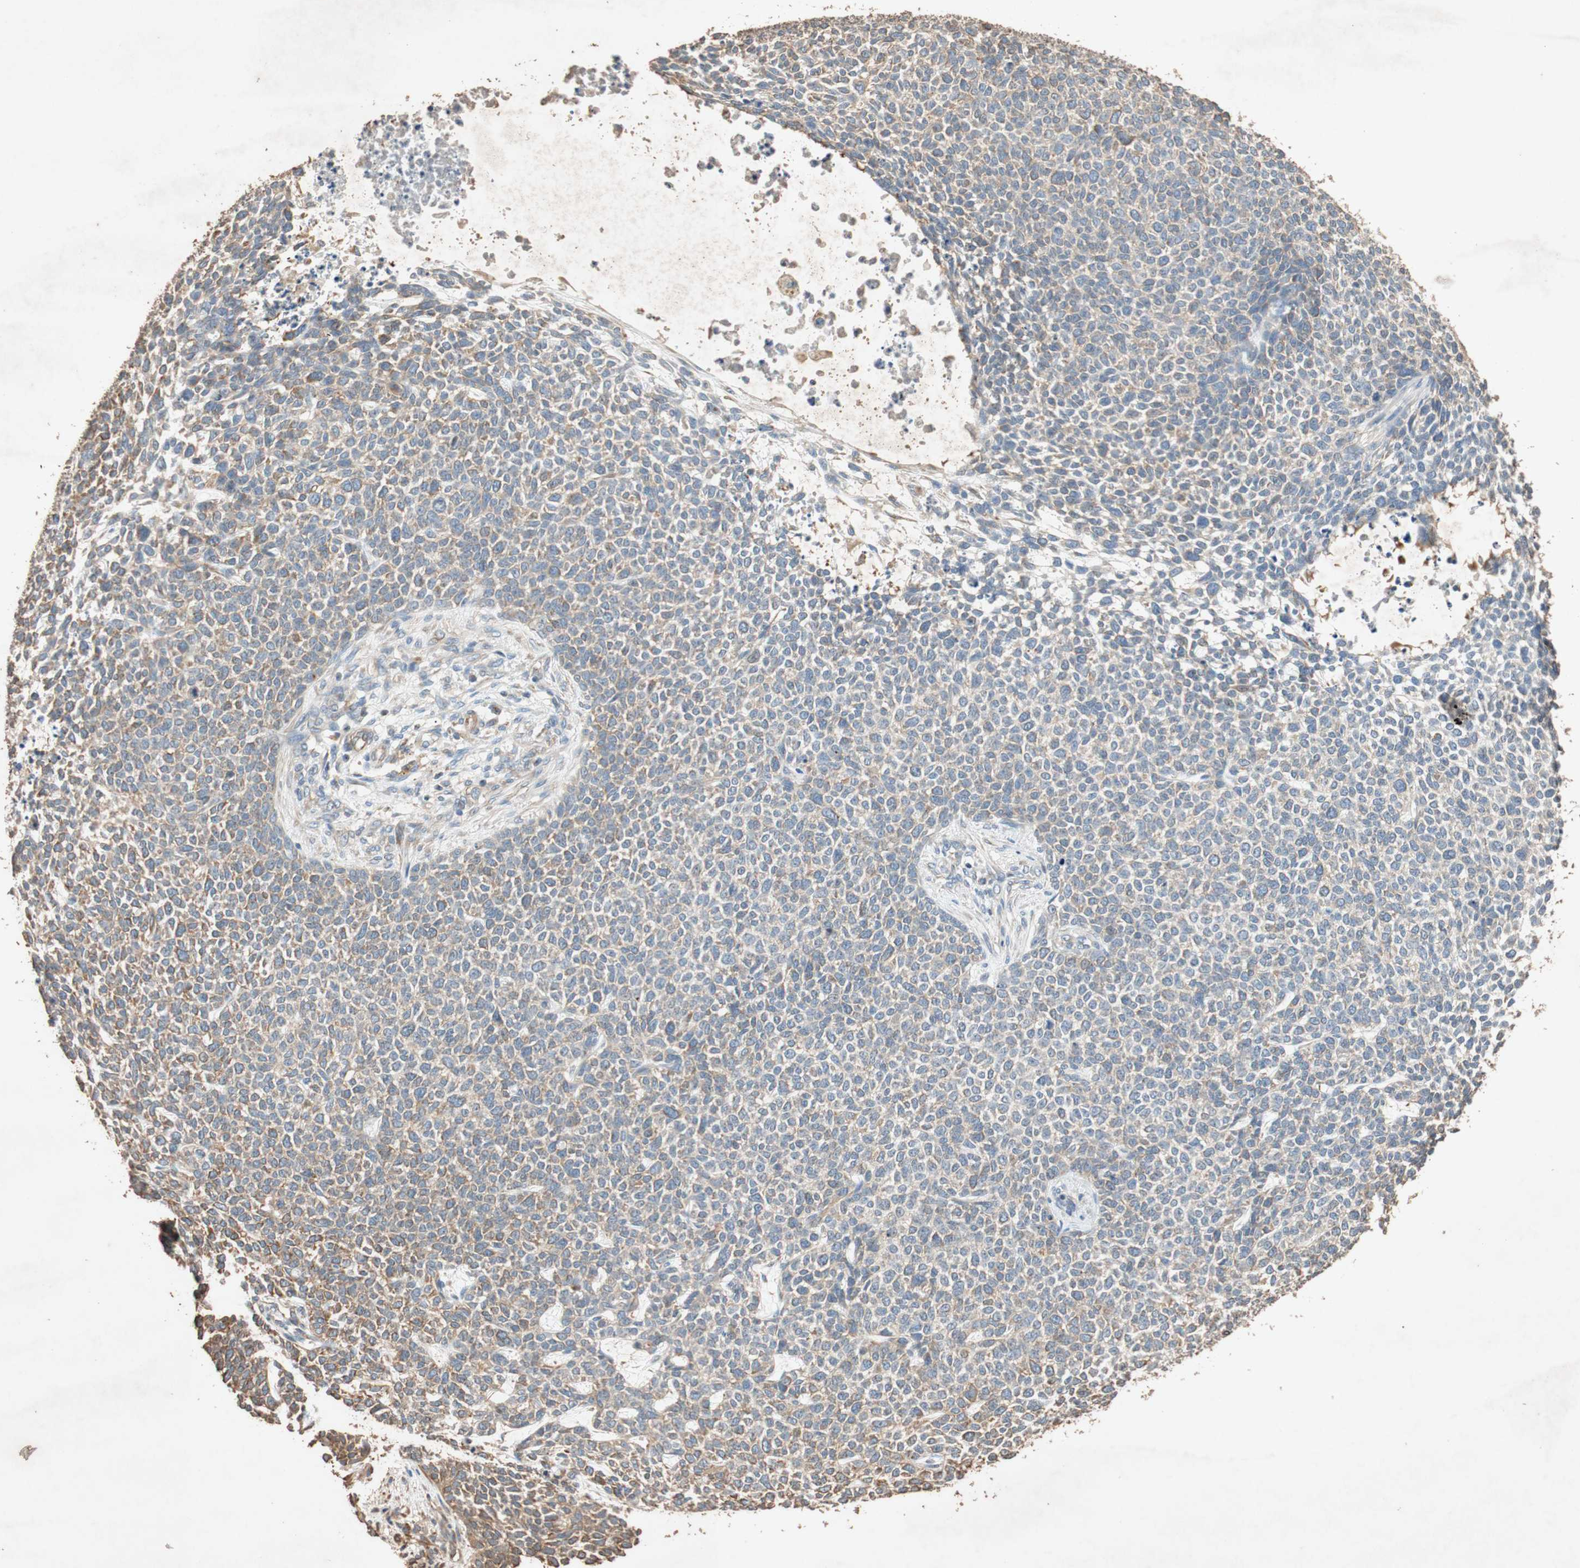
{"staining": {"intensity": "weak", "quantity": "25%-75%", "location": "cytoplasmic/membranous"}, "tissue": "skin cancer", "cell_type": "Tumor cells", "image_type": "cancer", "snomed": [{"axis": "morphology", "description": "Basal cell carcinoma"}, {"axis": "topography", "description": "Skin"}], "caption": "This is a micrograph of immunohistochemistry (IHC) staining of basal cell carcinoma (skin), which shows weak positivity in the cytoplasmic/membranous of tumor cells.", "gene": "TUBB", "patient": {"sex": "female", "age": 84}}